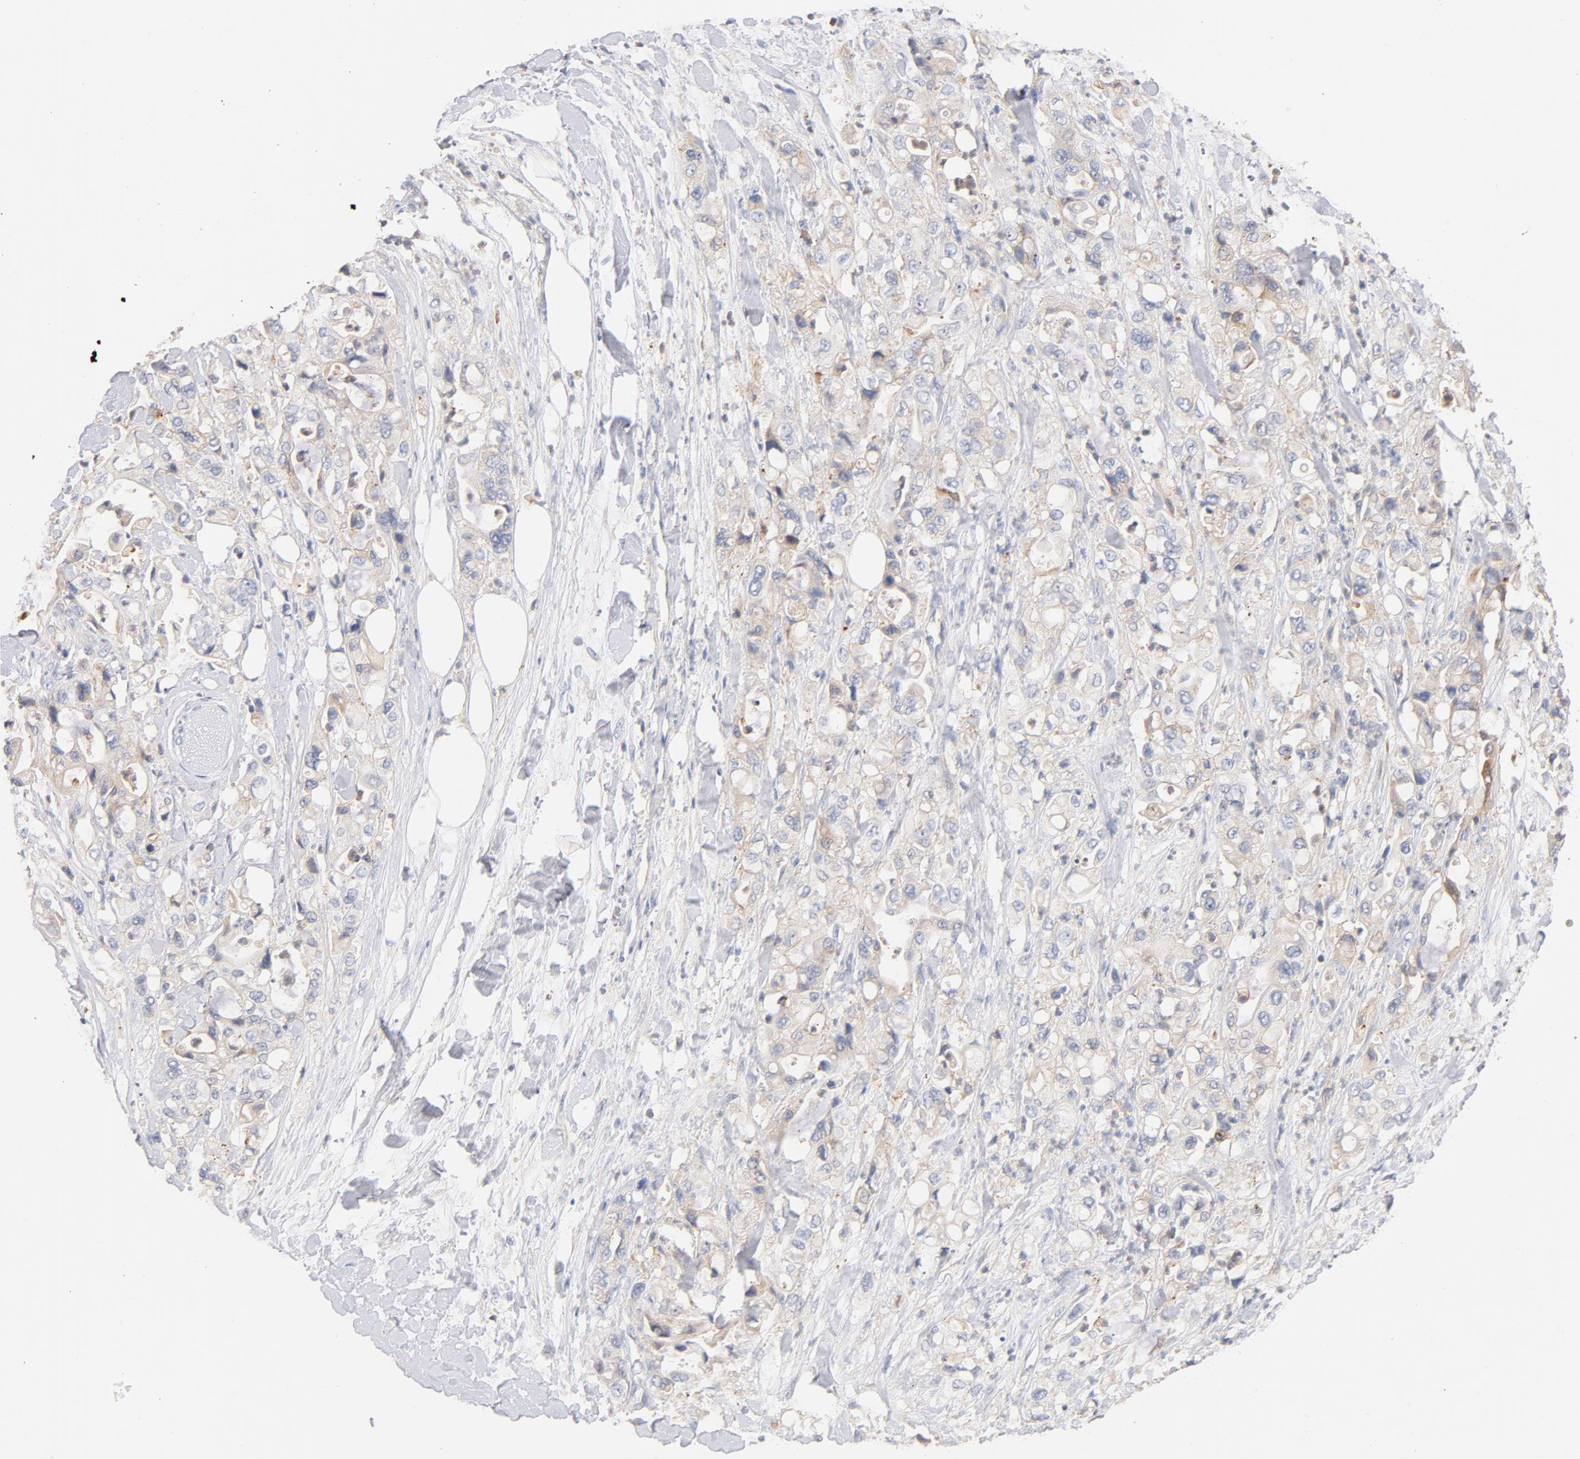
{"staining": {"intensity": "weak", "quantity": "25%-75%", "location": "cytoplasmic/membranous"}, "tissue": "pancreatic cancer", "cell_type": "Tumor cells", "image_type": "cancer", "snomed": [{"axis": "morphology", "description": "Adenocarcinoma, NOS"}, {"axis": "topography", "description": "Pancreas"}], "caption": "Pancreatic cancer (adenocarcinoma) stained for a protein shows weak cytoplasmic/membranous positivity in tumor cells.", "gene": "STRN3", "patient": {"sex": "male", "age": 70}}